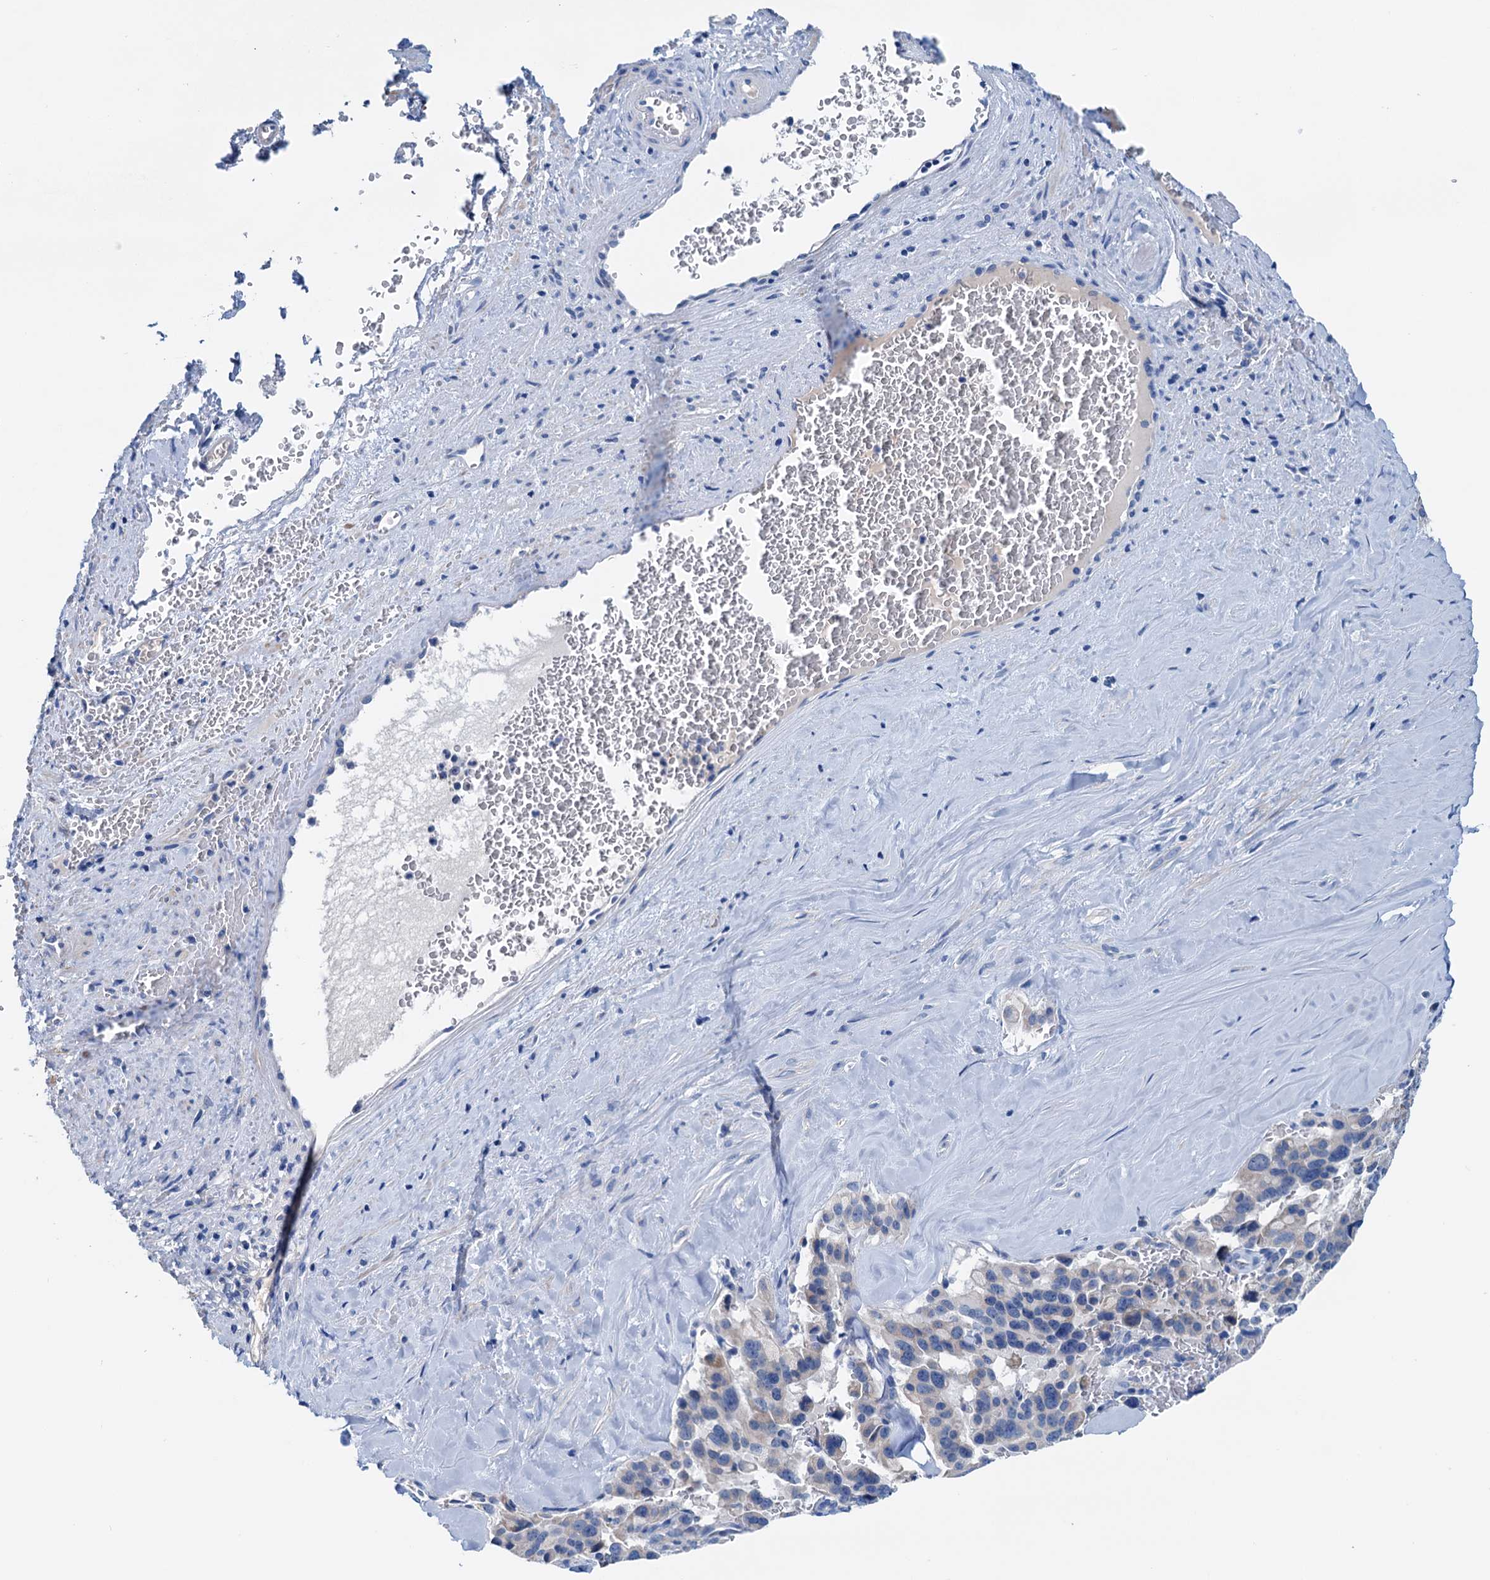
{"staining": {"intensity": "negative", "quantity": "none", "location": "none"}, "tissue": "pancreatic cancer", "cell_type": "Tumor cells", "image_type": "cancer", "snomed": [{"axis": "morphology", "description": "Adenocarcinoma, NOS"}, {"axis": "topography", "description": "Pancreas"}], "caption": "DAB immunohistochemical staining of human pancreatic adenocarcinoma displays no significant expression in tumor cells.", "gene": "KNDC1", "patient": {"sex": "male", "age": 65}}